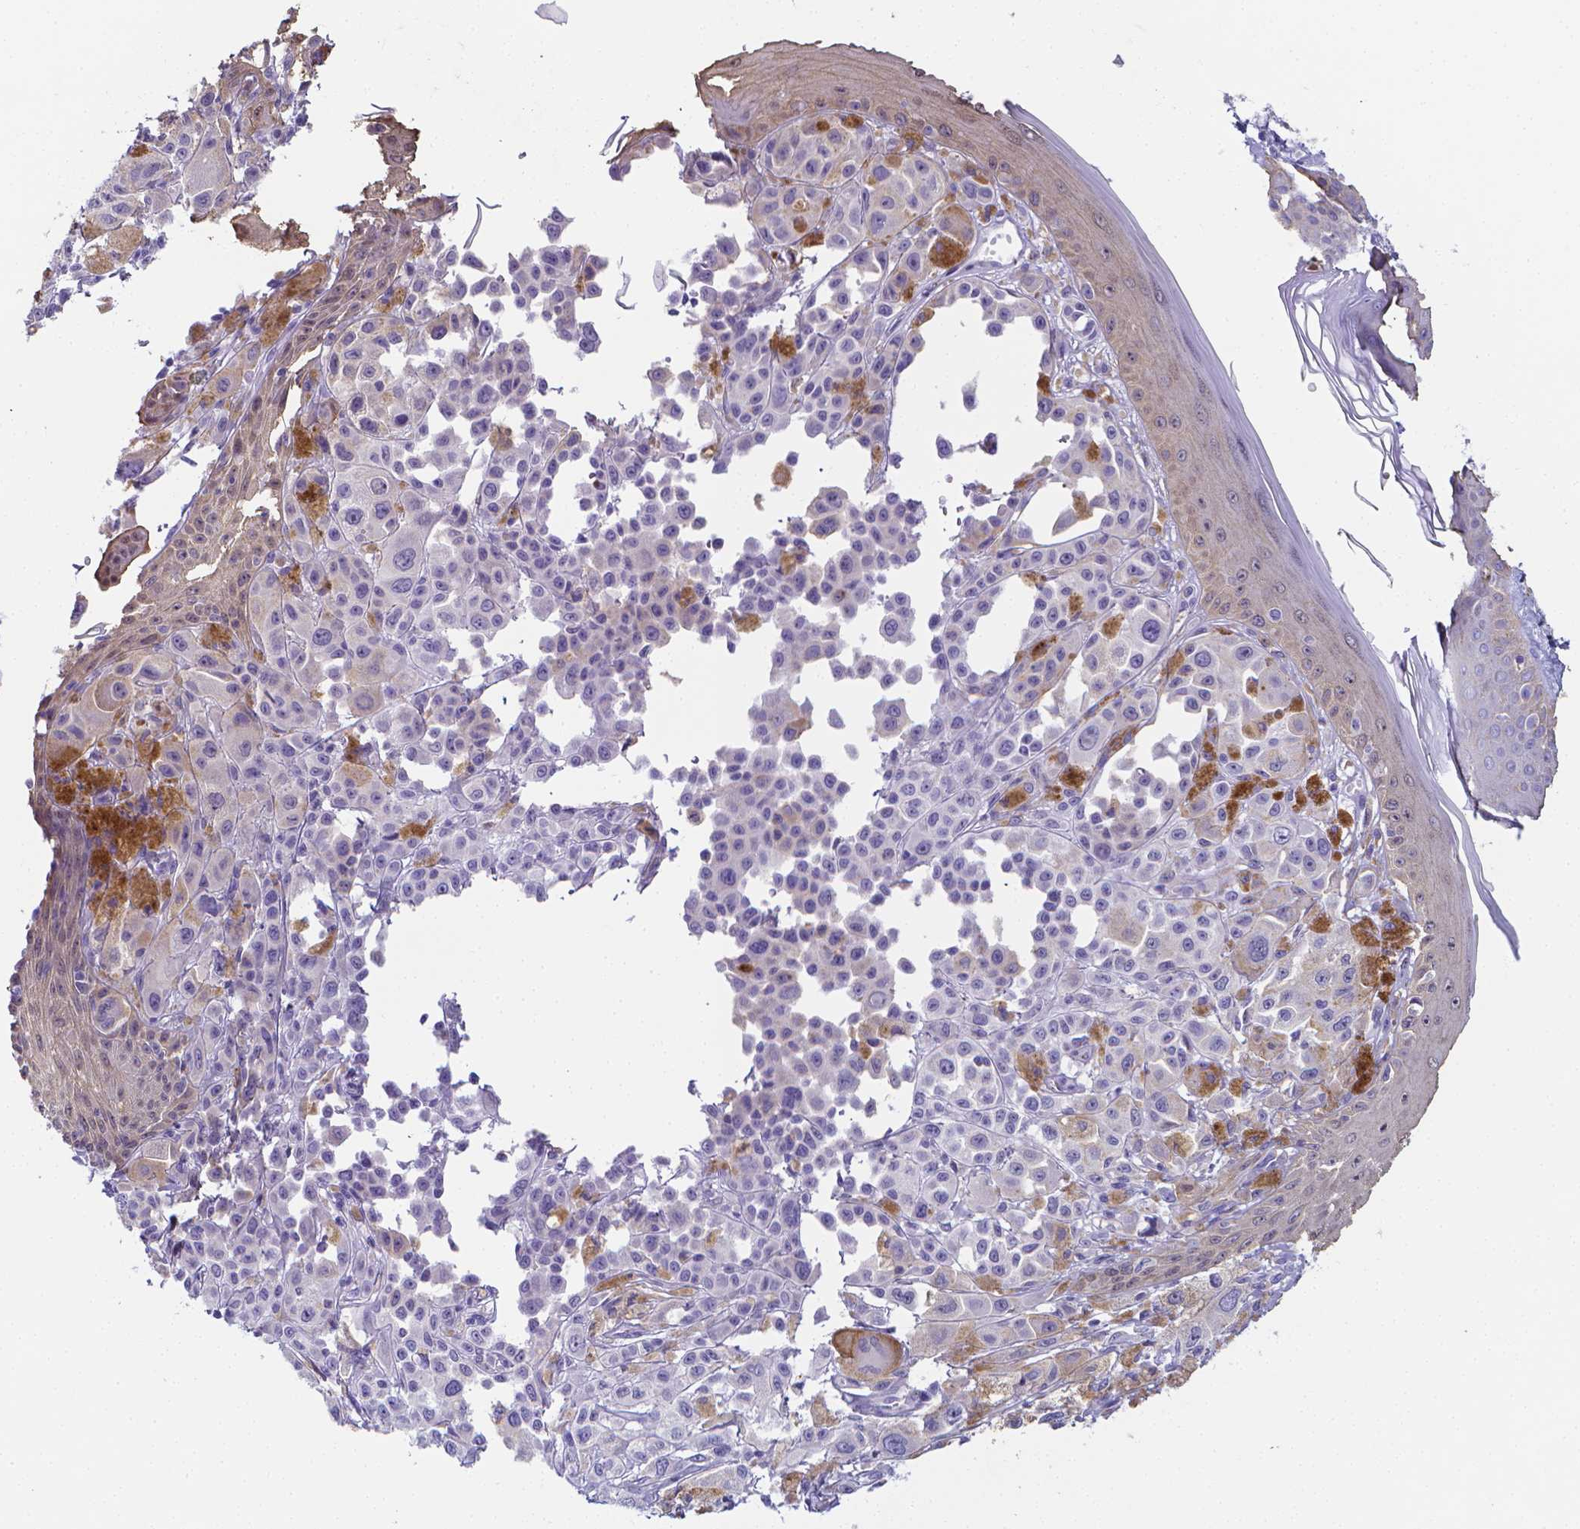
{"staining": {"intensity": "negative", "quantity": "none", "location": "none"}, "tissue": "melanoma", "cell_type": "Tumor cells", "image_type": "cancer", "snomed": [{"axis": "morphology", "description": "Malignant melanoma, NOS"}, {"axis": "topography", "description": "Skin"}], "caption": "This is an immunohistochemistry image of human melanoma. There is no staining in tumor cells.", "gene": "LRRC73", "patient": {"sex": "male", "age": 67}}